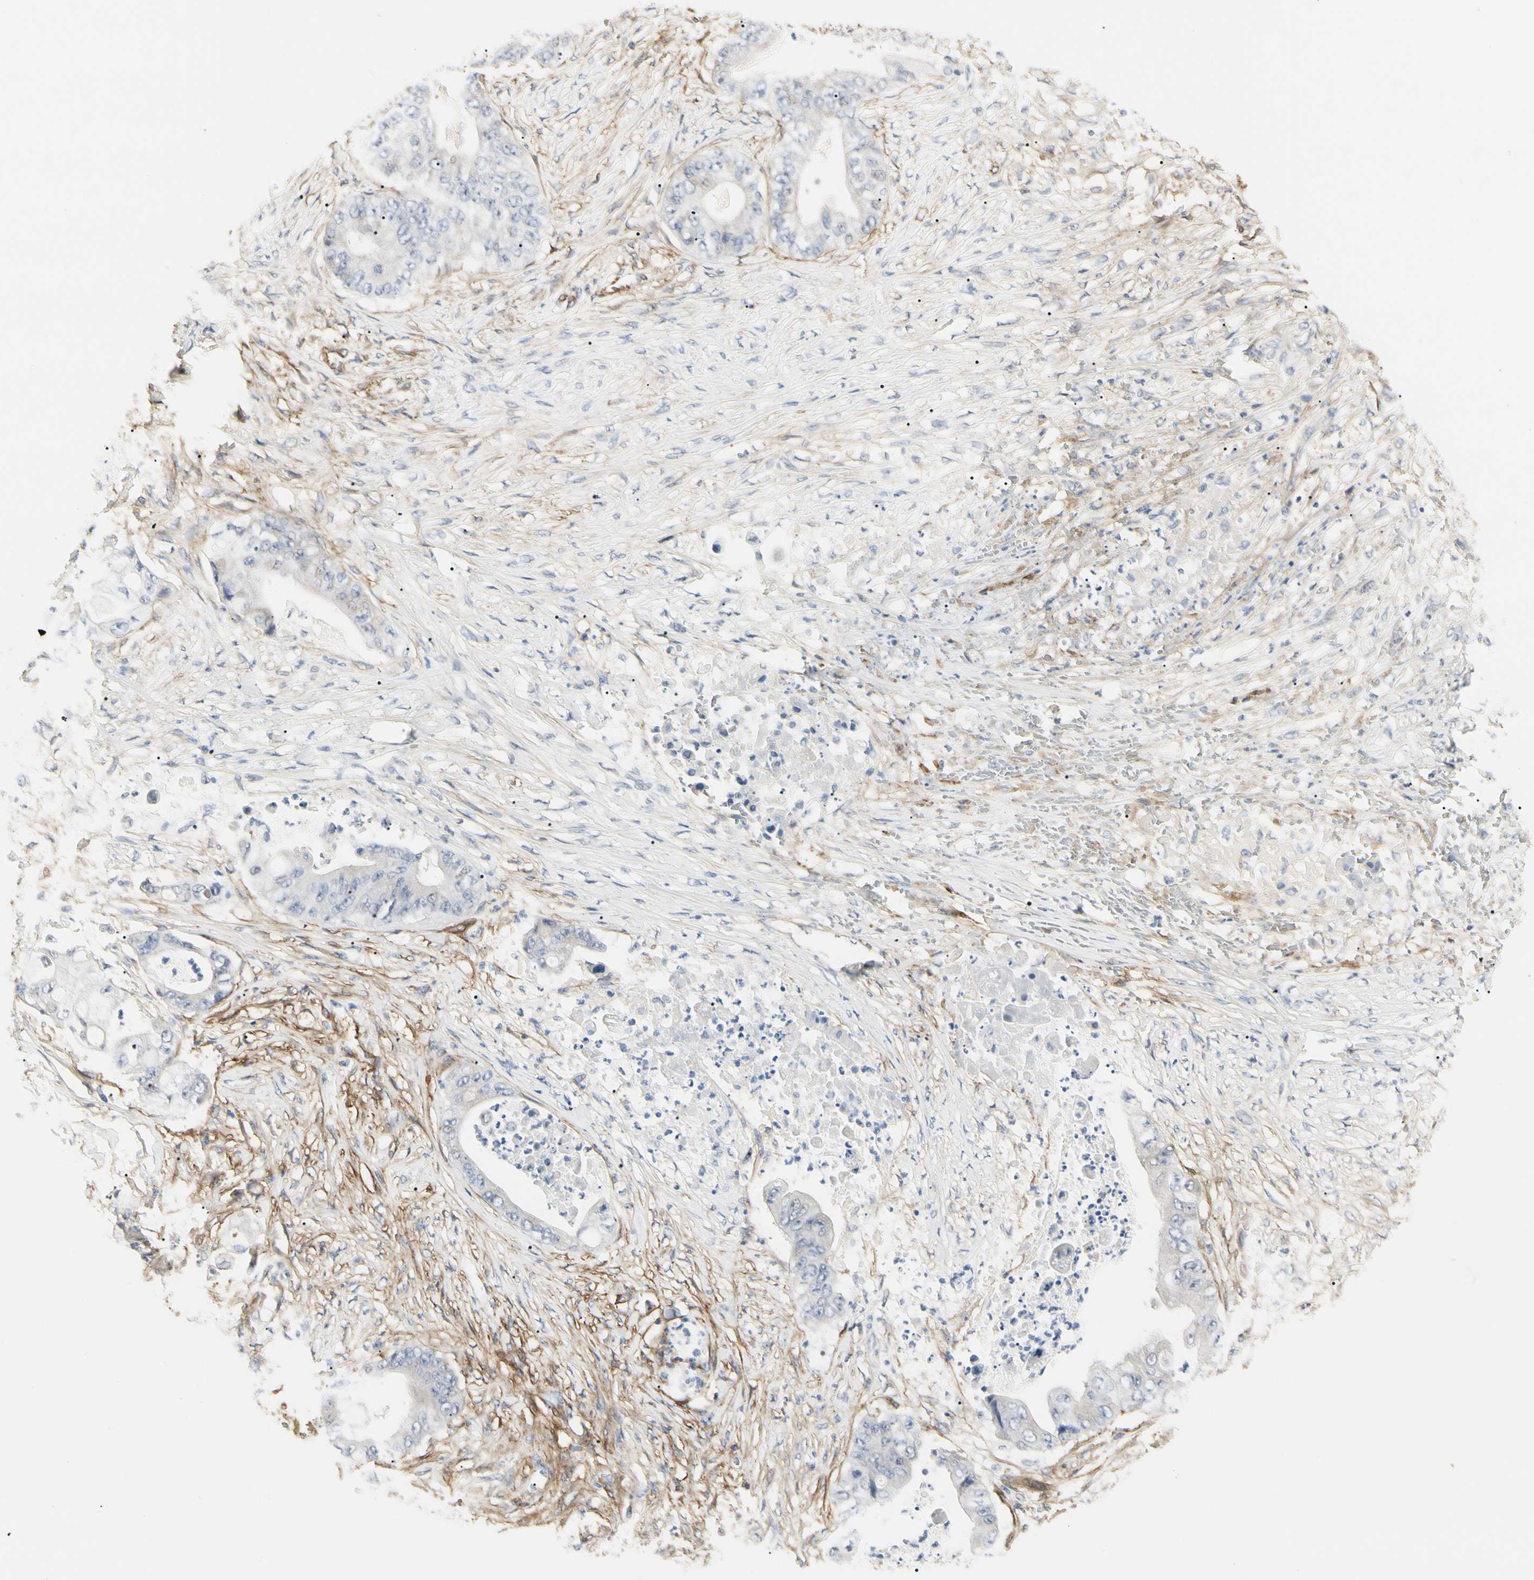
{"staining": {"intensity": "negative", "quantity": "none", "location": "none"}, "tissue": "stomach cancer", "cell_type": "Tumor cells", "image_type": "cancer", "snomed": [{"axis": "morphology", "description": "Adenocarcinoma, NOS"}, {"axis": "topography", "description": "Stomach"}], "caption": "IHC image of neoplastic tissue: human stomach adenocarcinoma stained with DAB displays no significant protein expression in tumor cells.", "gene": "GGT5", "patient": {"sex": "female", "age": 73}}